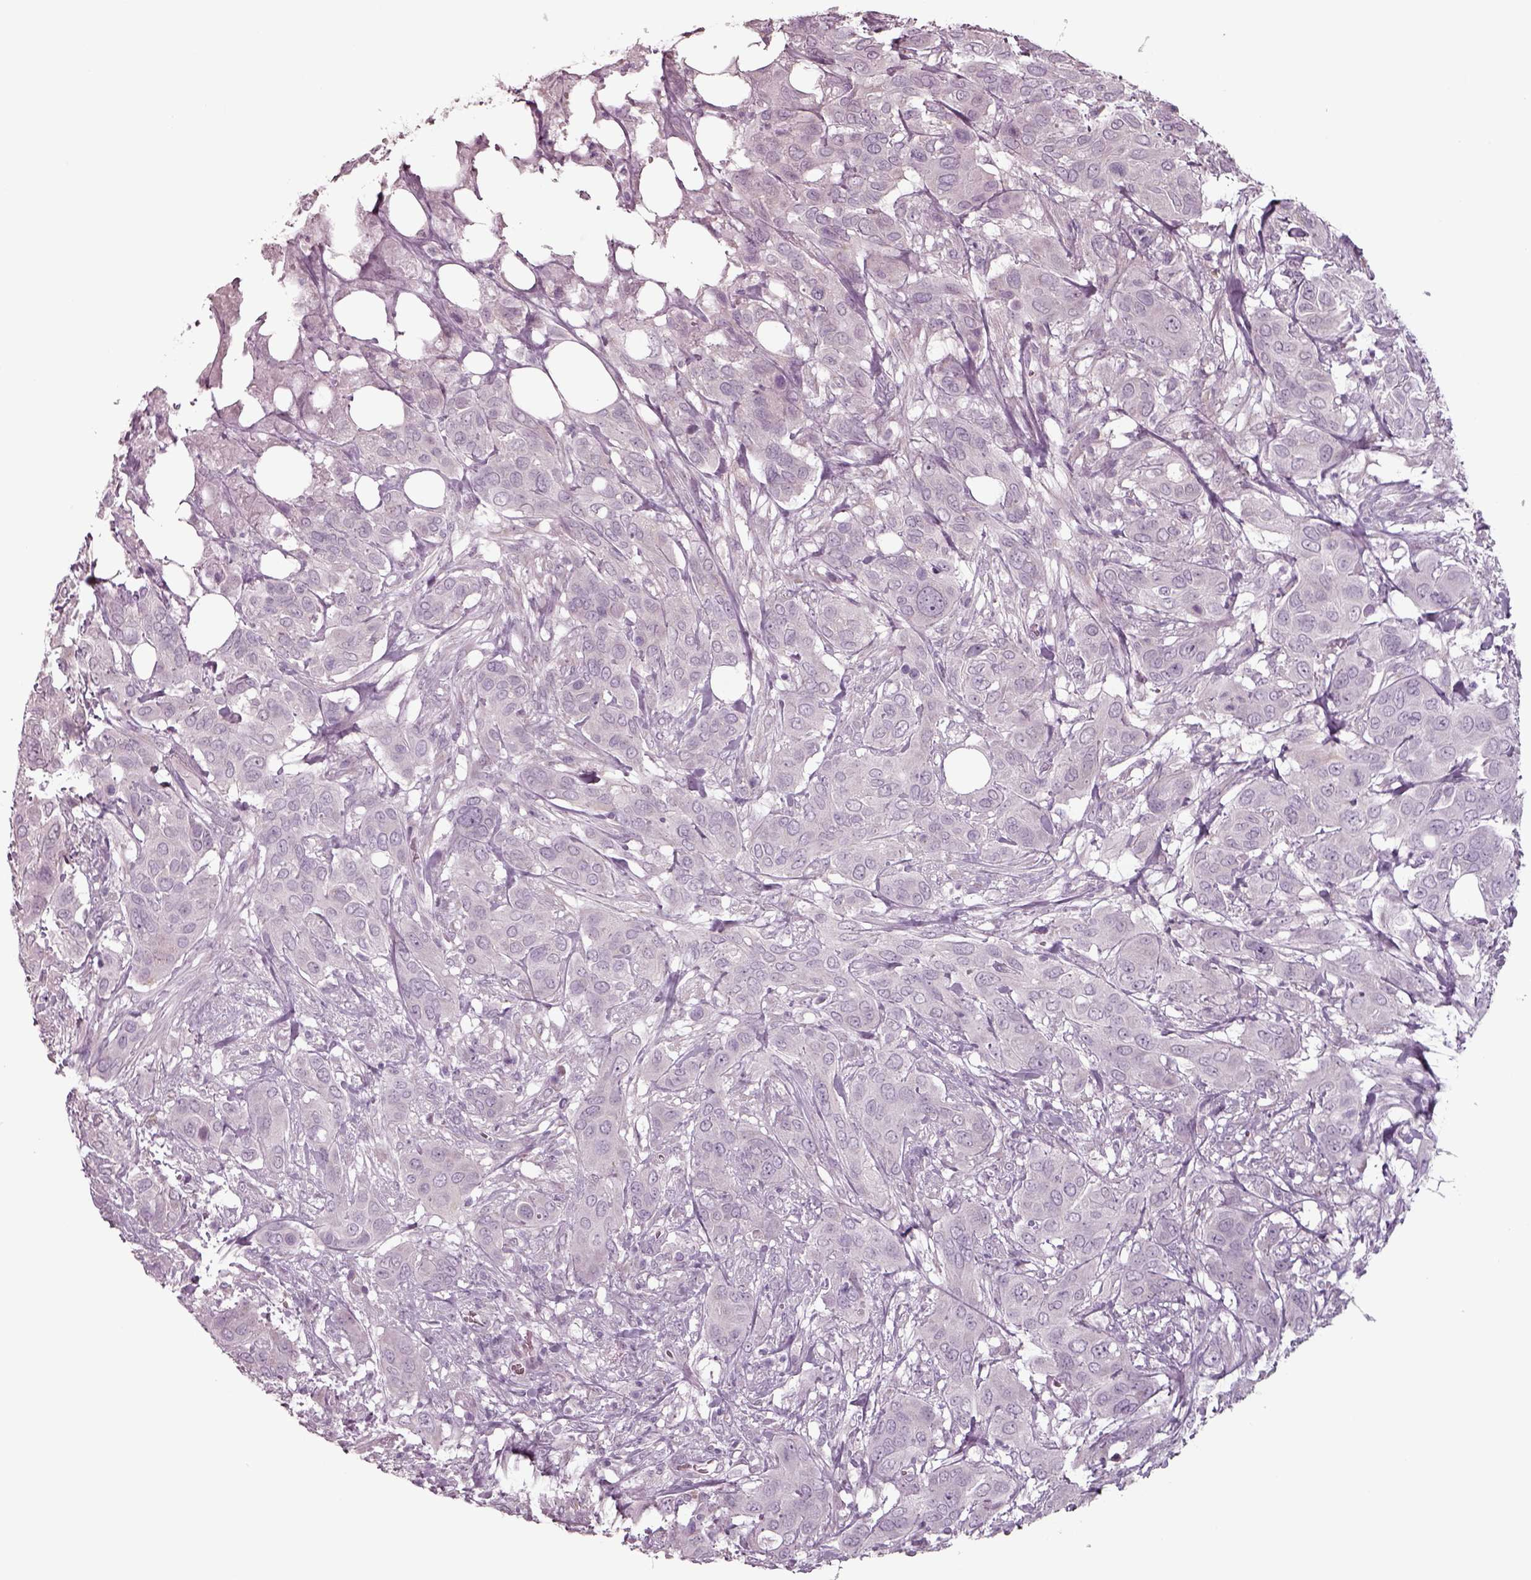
{"staining": {"intensity": "negative", "quantity": "none", "location": "none"}, "tissue": "urothelial cancer", "cell_type": "Tumor cells", "image_type": "cancer", "snomed": [{"axis": "morphology", "description": "Urothelial carcinoma, NOS"}, {"axis": "morphology", "description": "Urothelial carcinoma, High grade"}, {"axis": "topography", "description": "Urinary bladder"}], "caption": "Immunohistochemistry image of urothelial cancer stained for a protein (brown), which shows no expression in tumor cells. Brightfield microscopy of immunohistochemistry stained with DAB (brown) and hematoxylin (blue), captured at high magnification.", "gene": "SEPTIN14", "patient": {"sex": "male", "age": 63}}